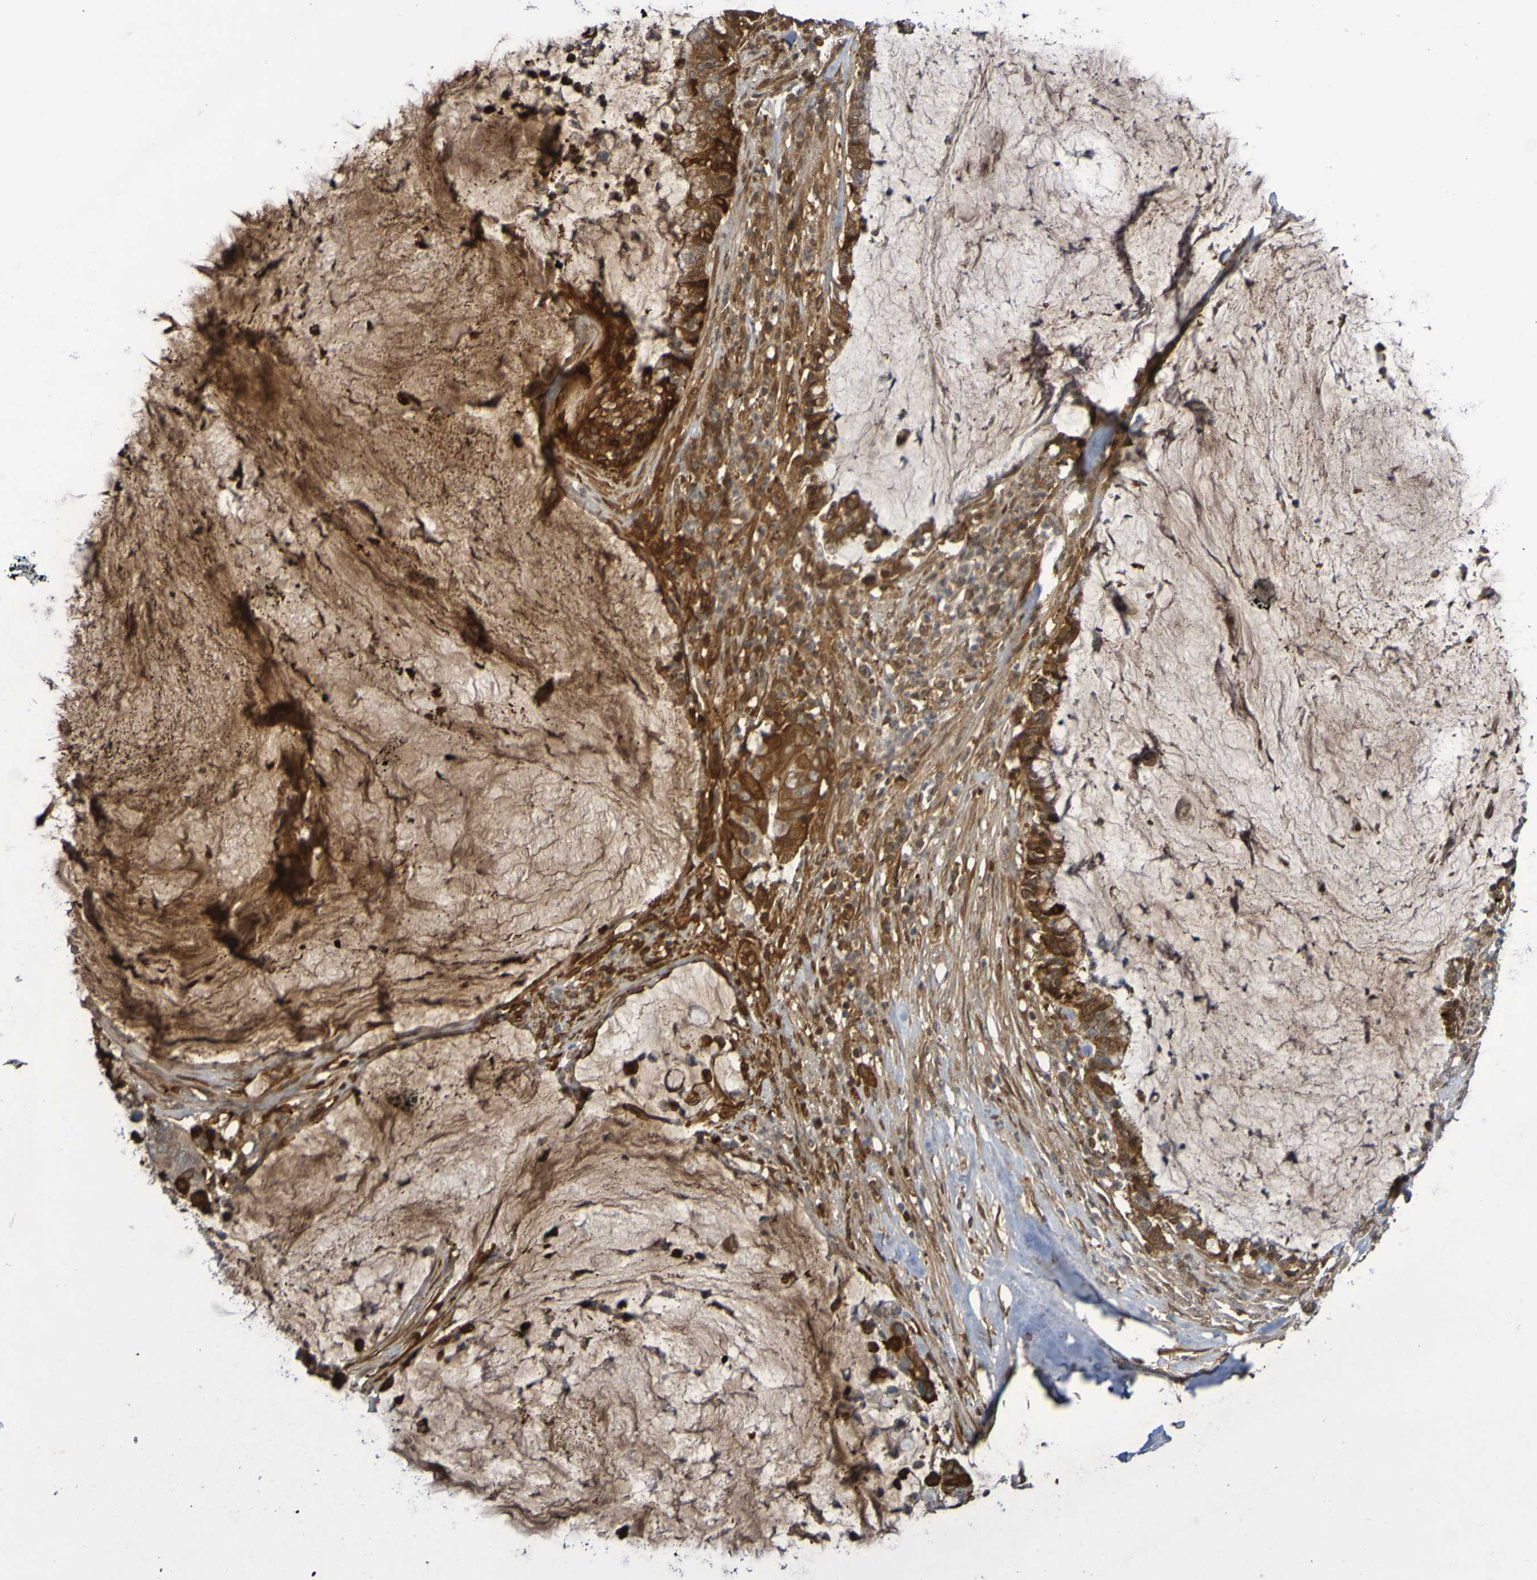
{"staining": {"intensity": "strong", "quantity": ">75%", "location": "cytoplasmic/membranous"}, "tissue": "pancreatic cancer", "cell_type": "Tumor cells", "image_type": "cancer", "snomed": [{"axis": "morphology", "description": "Adenocarcinoma, NOS"}, {"axis": "topography", "description": "Pancreas"}], "caption": "High-power microscopy captured an immunohistochemistry (IHC) photomicrograph of pancreatic adenocarcinoma, revealing strong cytoplasmic/membranous staining in about >75% of tumor cells.", "gene": "ITLN1", "patient": {"sex": "male", "age": 41}}